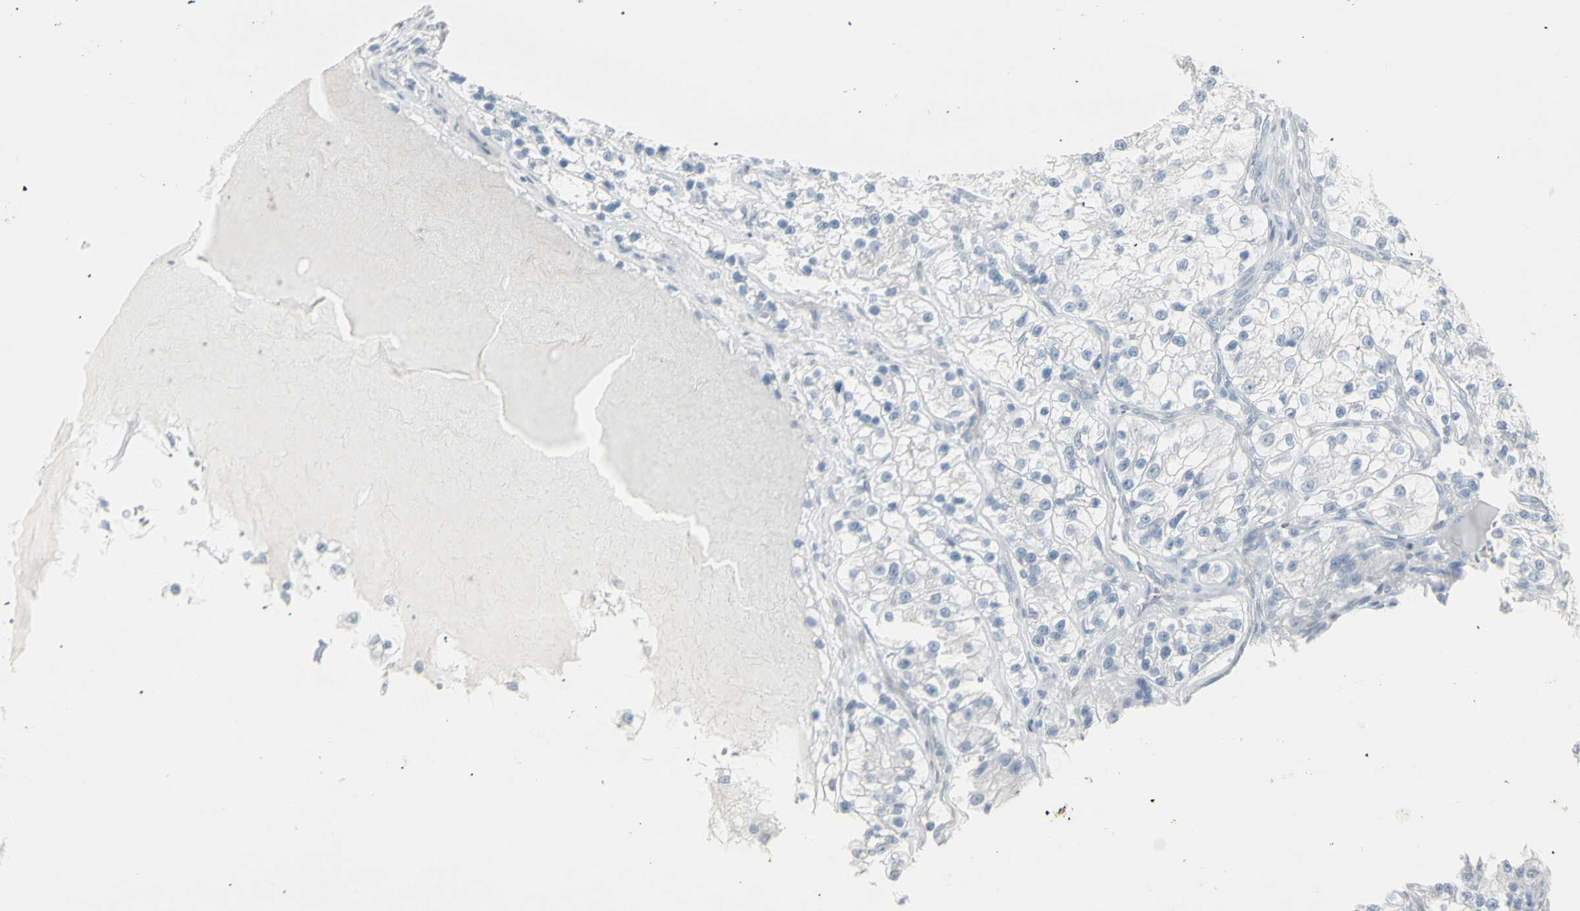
{"staining": {"intensity": "negative", "quantity": "none", "location": "none"}, "tissue": "renal cancer", "cell_type": "Tumor cells", "image_type": "cancer", "snomed": [{"axis": "morphology", "description": "Adenocarcinoma, NOS"}, {"axis": "topography", "description": "Kidney"}], "caption": "Immunohistochemistry histopathology image of neoplastic tissue: human renal cancer (adenocarcinoma) stained with DAB (3,3'-diaminobenzidine) shows no significant protein expression in tumor cells. (DAB immunohistochemistry visualized using brightfield microscopy, high magnification).", "gene": "YBX2", "patient": {"sex": "female", "age": 57}}